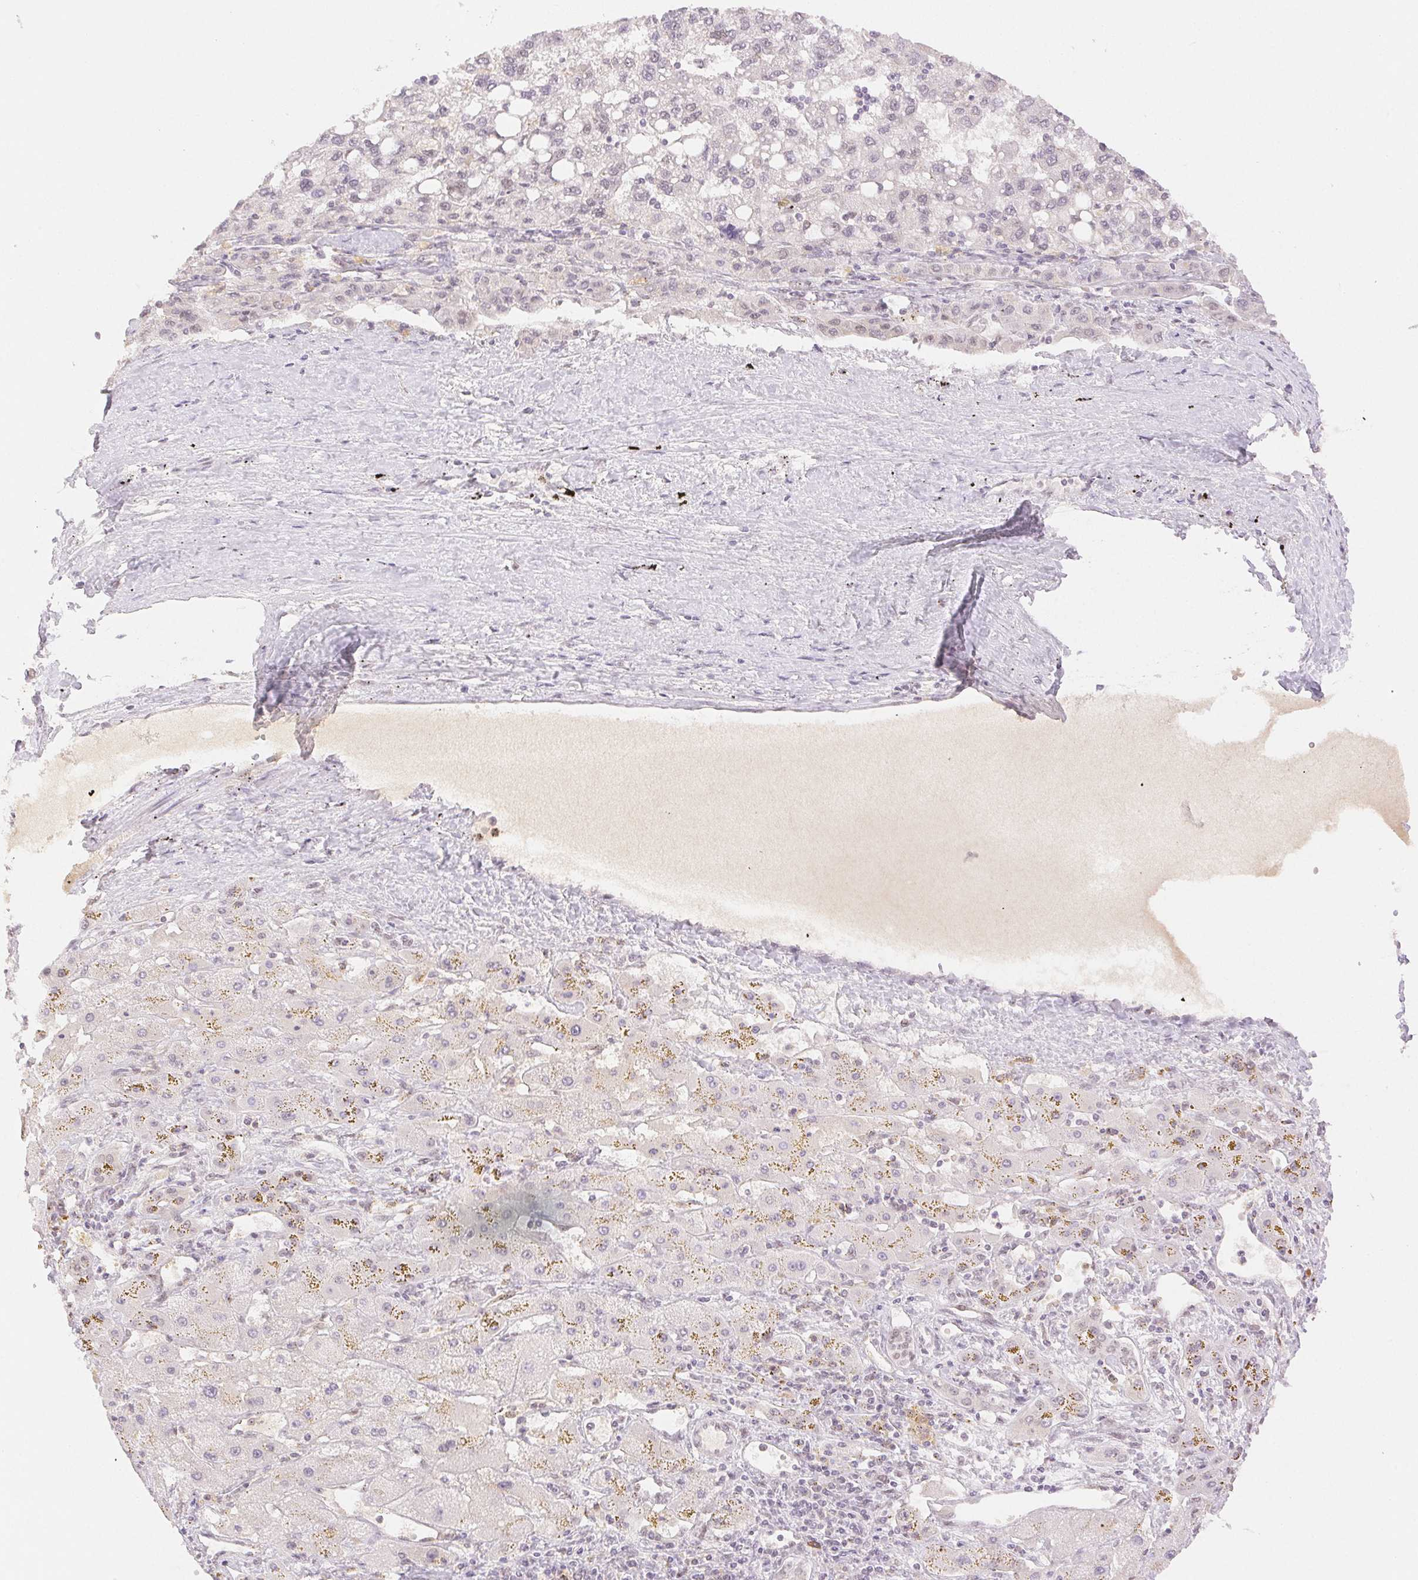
{"staining": {"intensity": "negative", "quantity": "none", "location": "none"}, "tissue": "liver cancer", "cell_type": "Tumor cells", "image_type": "cancer", "snomed": [{"axis": "morphology", "description": "Carcinoma, Hepatocellular, NOS"}, {"axis": "topography", "description": "Liver"}], "caption": "Immunohistochemical staining of liver cancer (hepatocellular carcinoma) displays no significant staining in tumor cells. (DAB (3,3'-diaminobenzidine) IHC visualized using brightfield microscopy, high magnification).", "gene": "H2AZ2", "patient": {"sex": "female", "age": 82}}